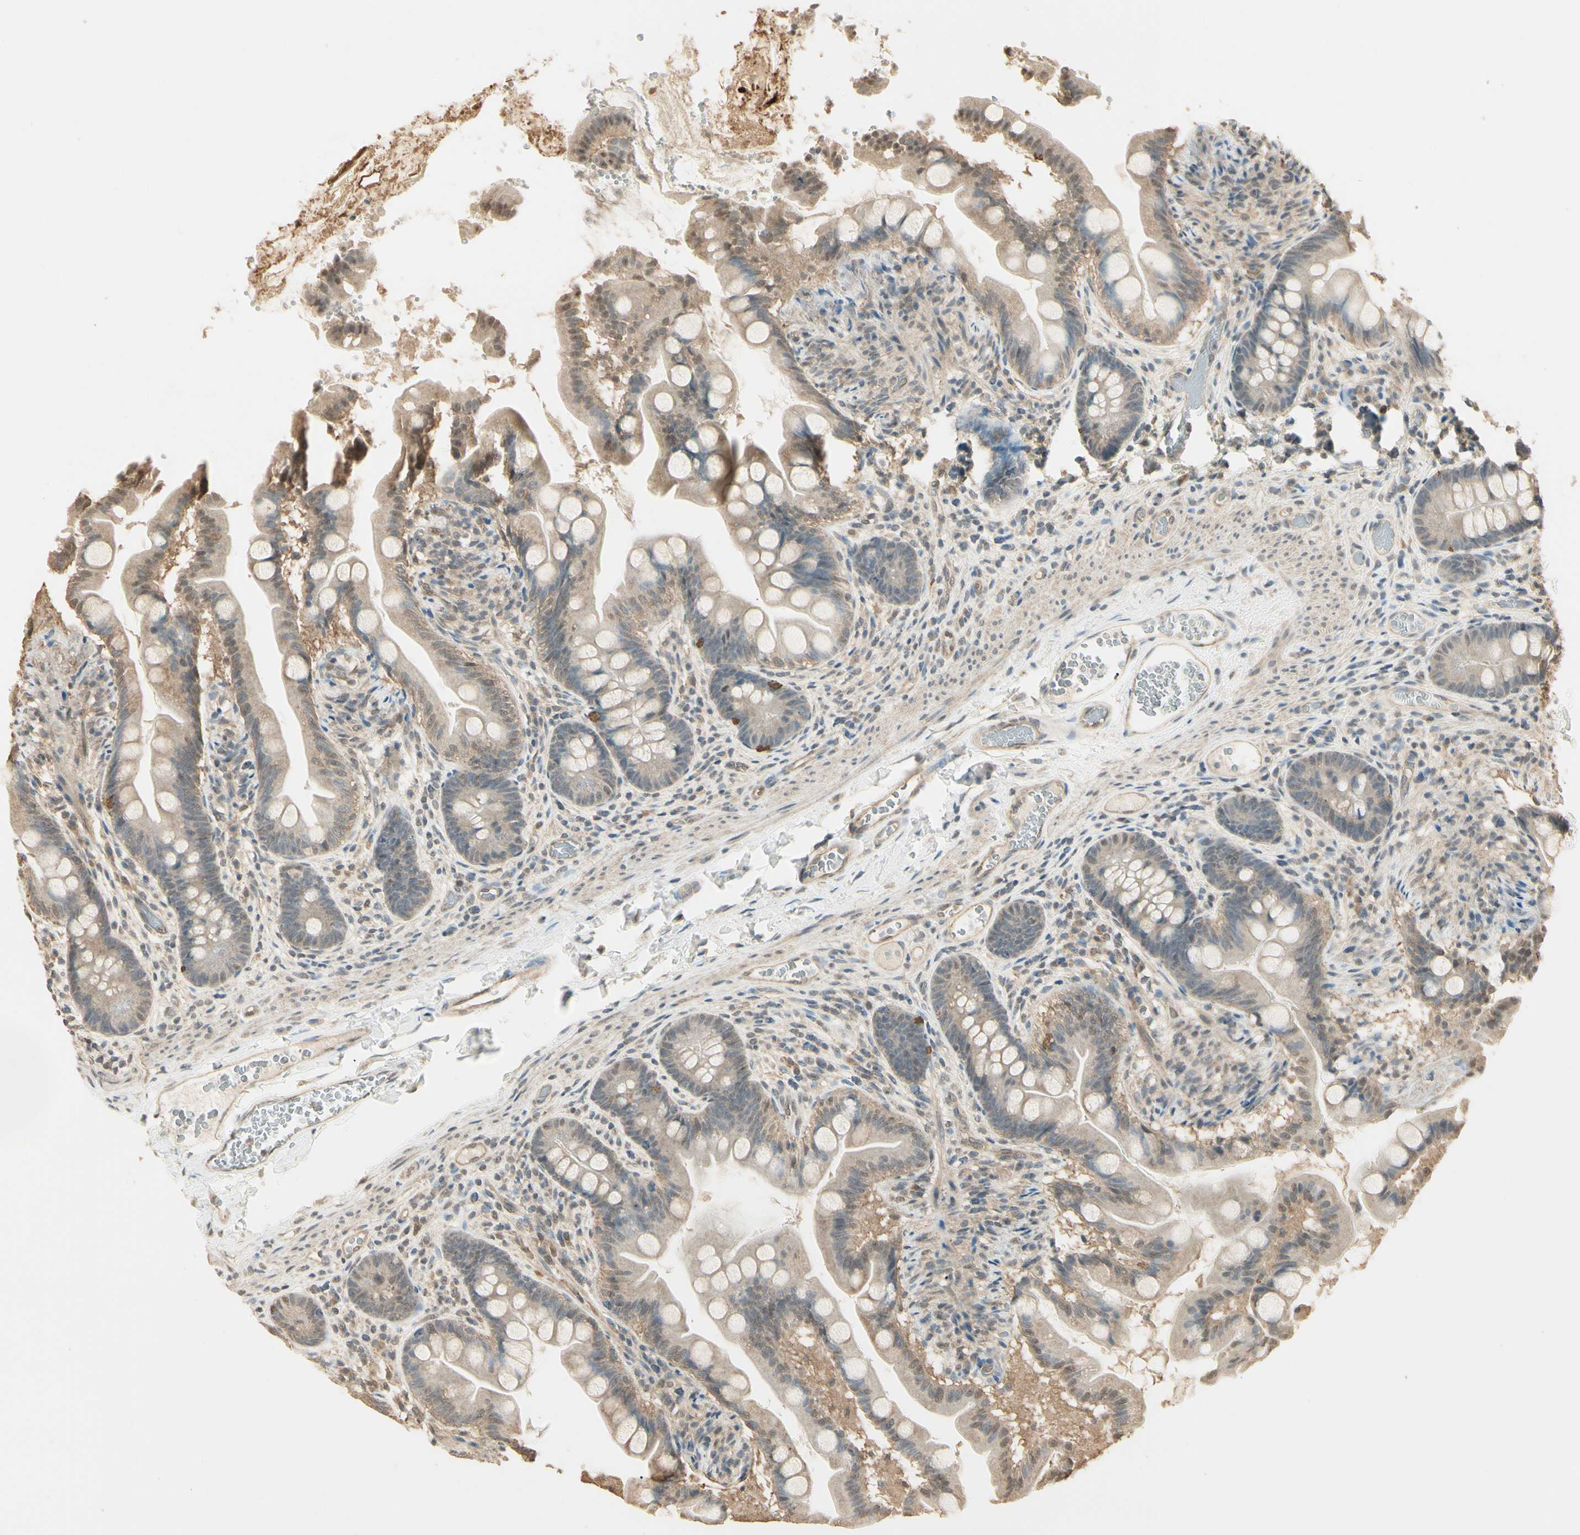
{"staining": {"intensity": "weak", "quantity": ">75%", "location": "cytoplasmic/membranous"}, "tissue": "small intestine", "cell_type": "Glandular cells", "image_type": "normal", "snomed": [{"axis": "morphology", "description": "Normal tissue, NOS"}, {"axis": "topography", "description": "Small intestine"}], "caption": "DAB immunohistochemical staining of normal human small intestine reveals weak cytoplasmic/membranous protein positivity in about >75% of glandular cells.", "gene": "SGCA", "patient": {"sex": "female", "age": 56}}